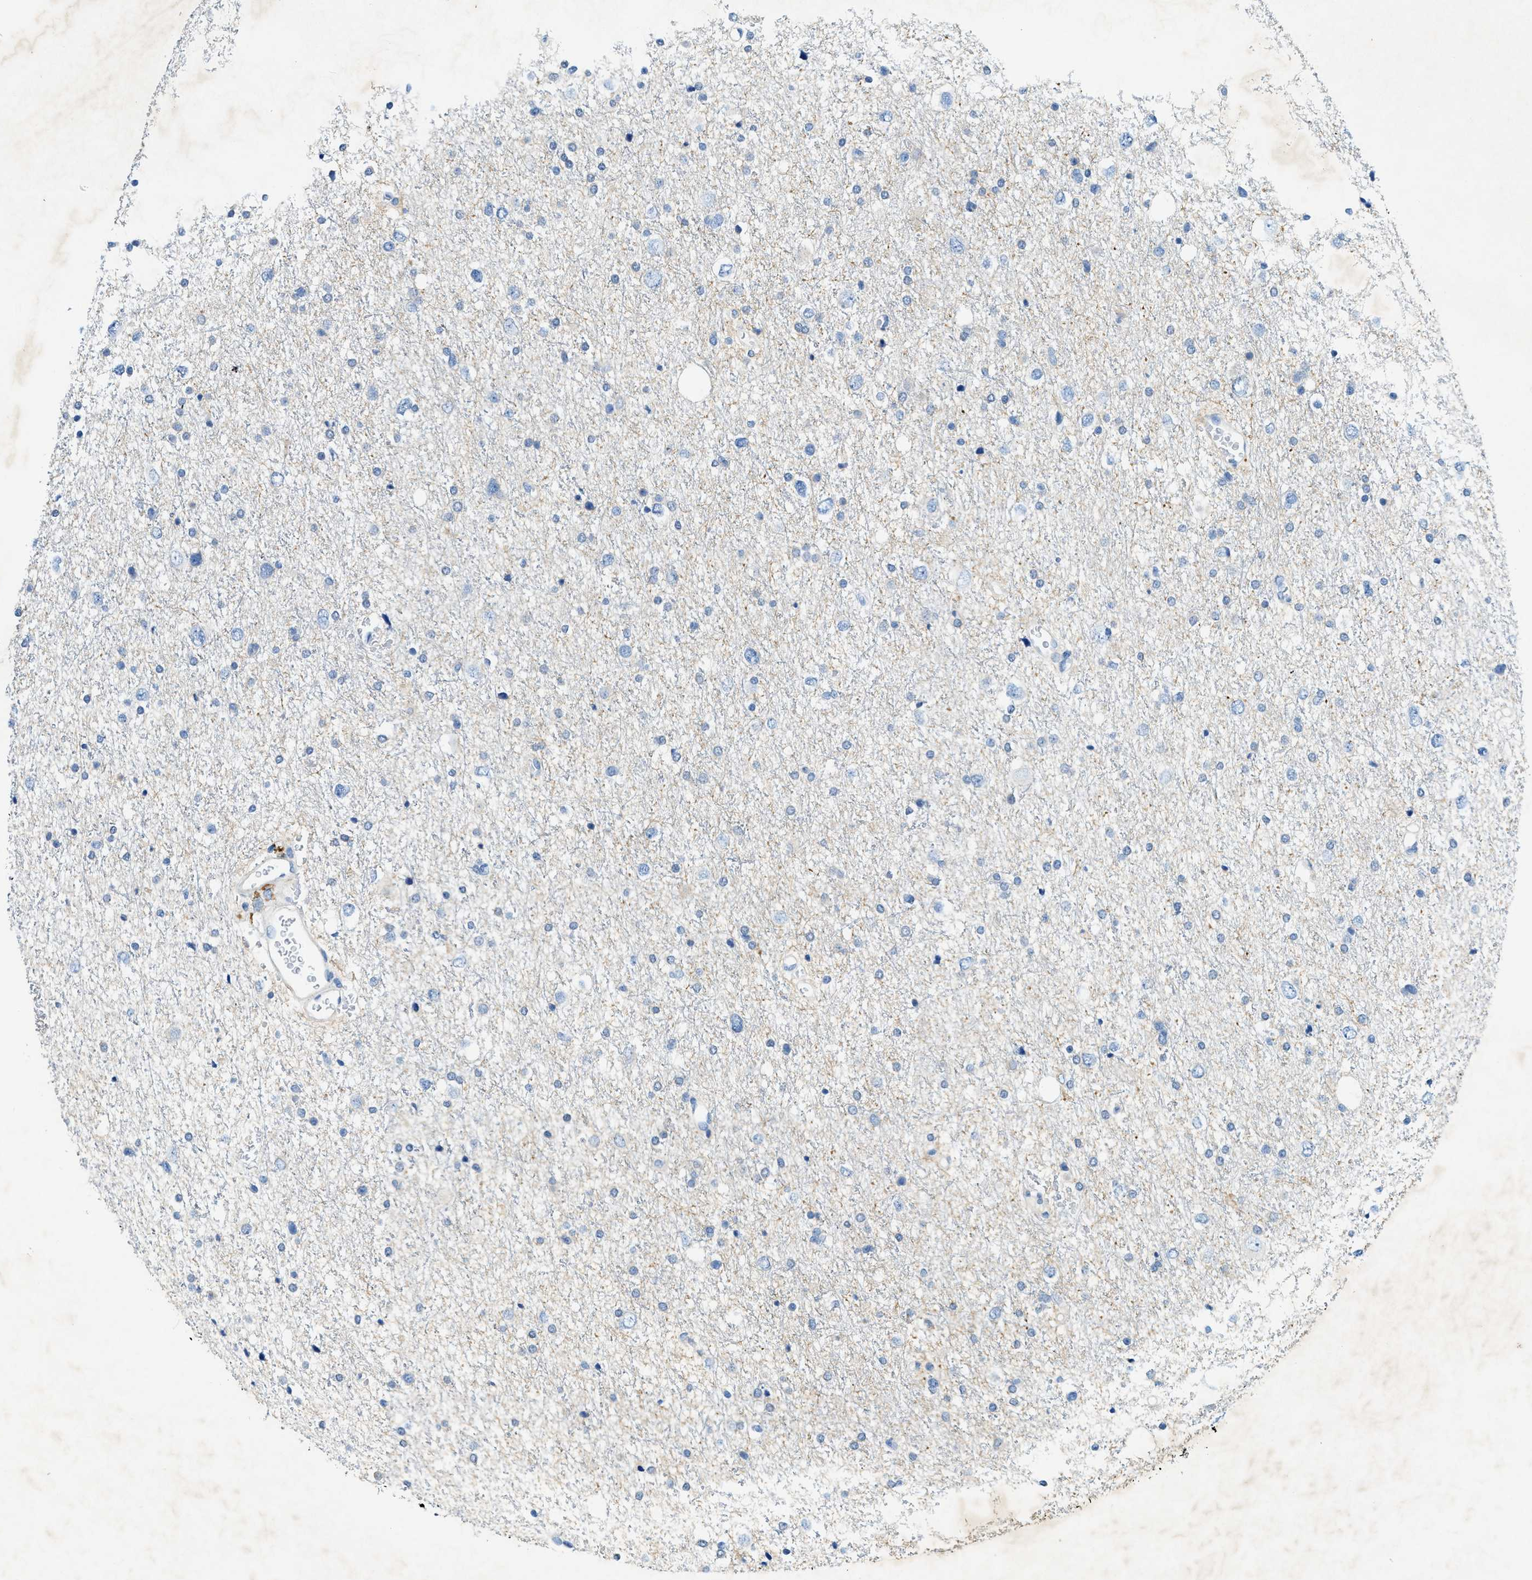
{"staining": {"intensity": "negative", "quantity": "none", "location": "none"}, "tissue": "glioma", "cell_type": "Tumor cells", "image_type": "cancer", "snomed": [{"axis": "morphology", "description": "Glioma, malignant, Low grade"}, {"axis": "topography", "description": "Brain"}], "caption": "Protein analysis of malignant glioma (low-grade) reveals no significant expression in tumor cells.", "gene": "ZDHHC13", "patient": {"sex": "female", "age": 37}}